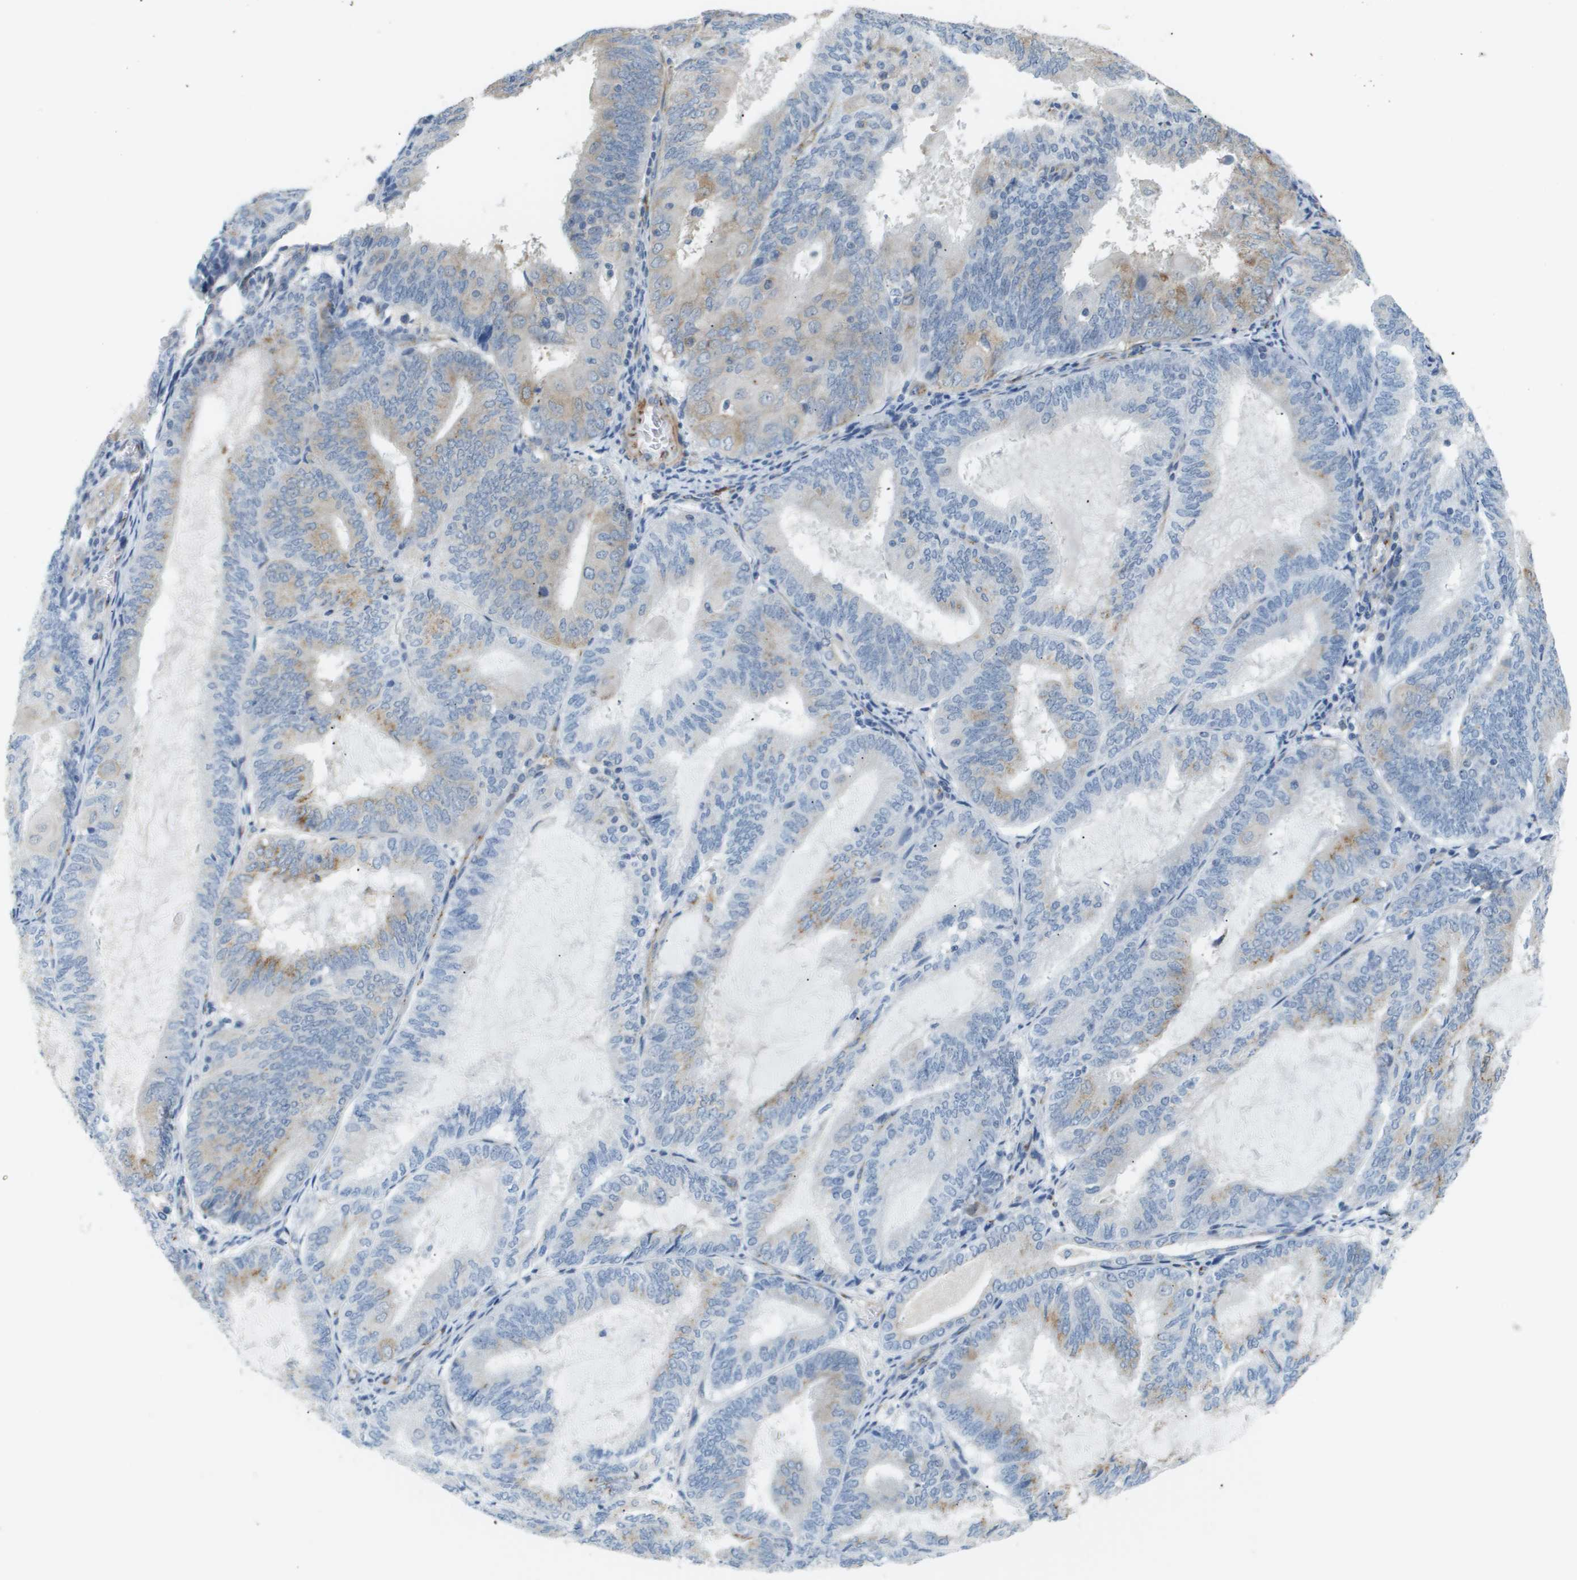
{"staining": {"intensity": "moderate", "quantity": "<25%", "location": "cytoplasmic/membranous"}, "tissue": "endometrial cancer", "cell_type": "Tumor cells", "image_type": "cancer", "snomed": [{"axis": "morphology", "description": "Adenocarcinoma, NOS"}, {"axis": "topography", "description": "Endometrium"}], "caption": "Endometrial cancer tissue shows moderate cytoplasmic/membranous expression in approximately <25% of tumor cells The protein of interest is stained brown, and the nuclei are stained in blue (DAB IHC with brightfield microscopy, high magnification).", "gene": "OTUD5", "patient": {"sex": "female", "age": 81}}